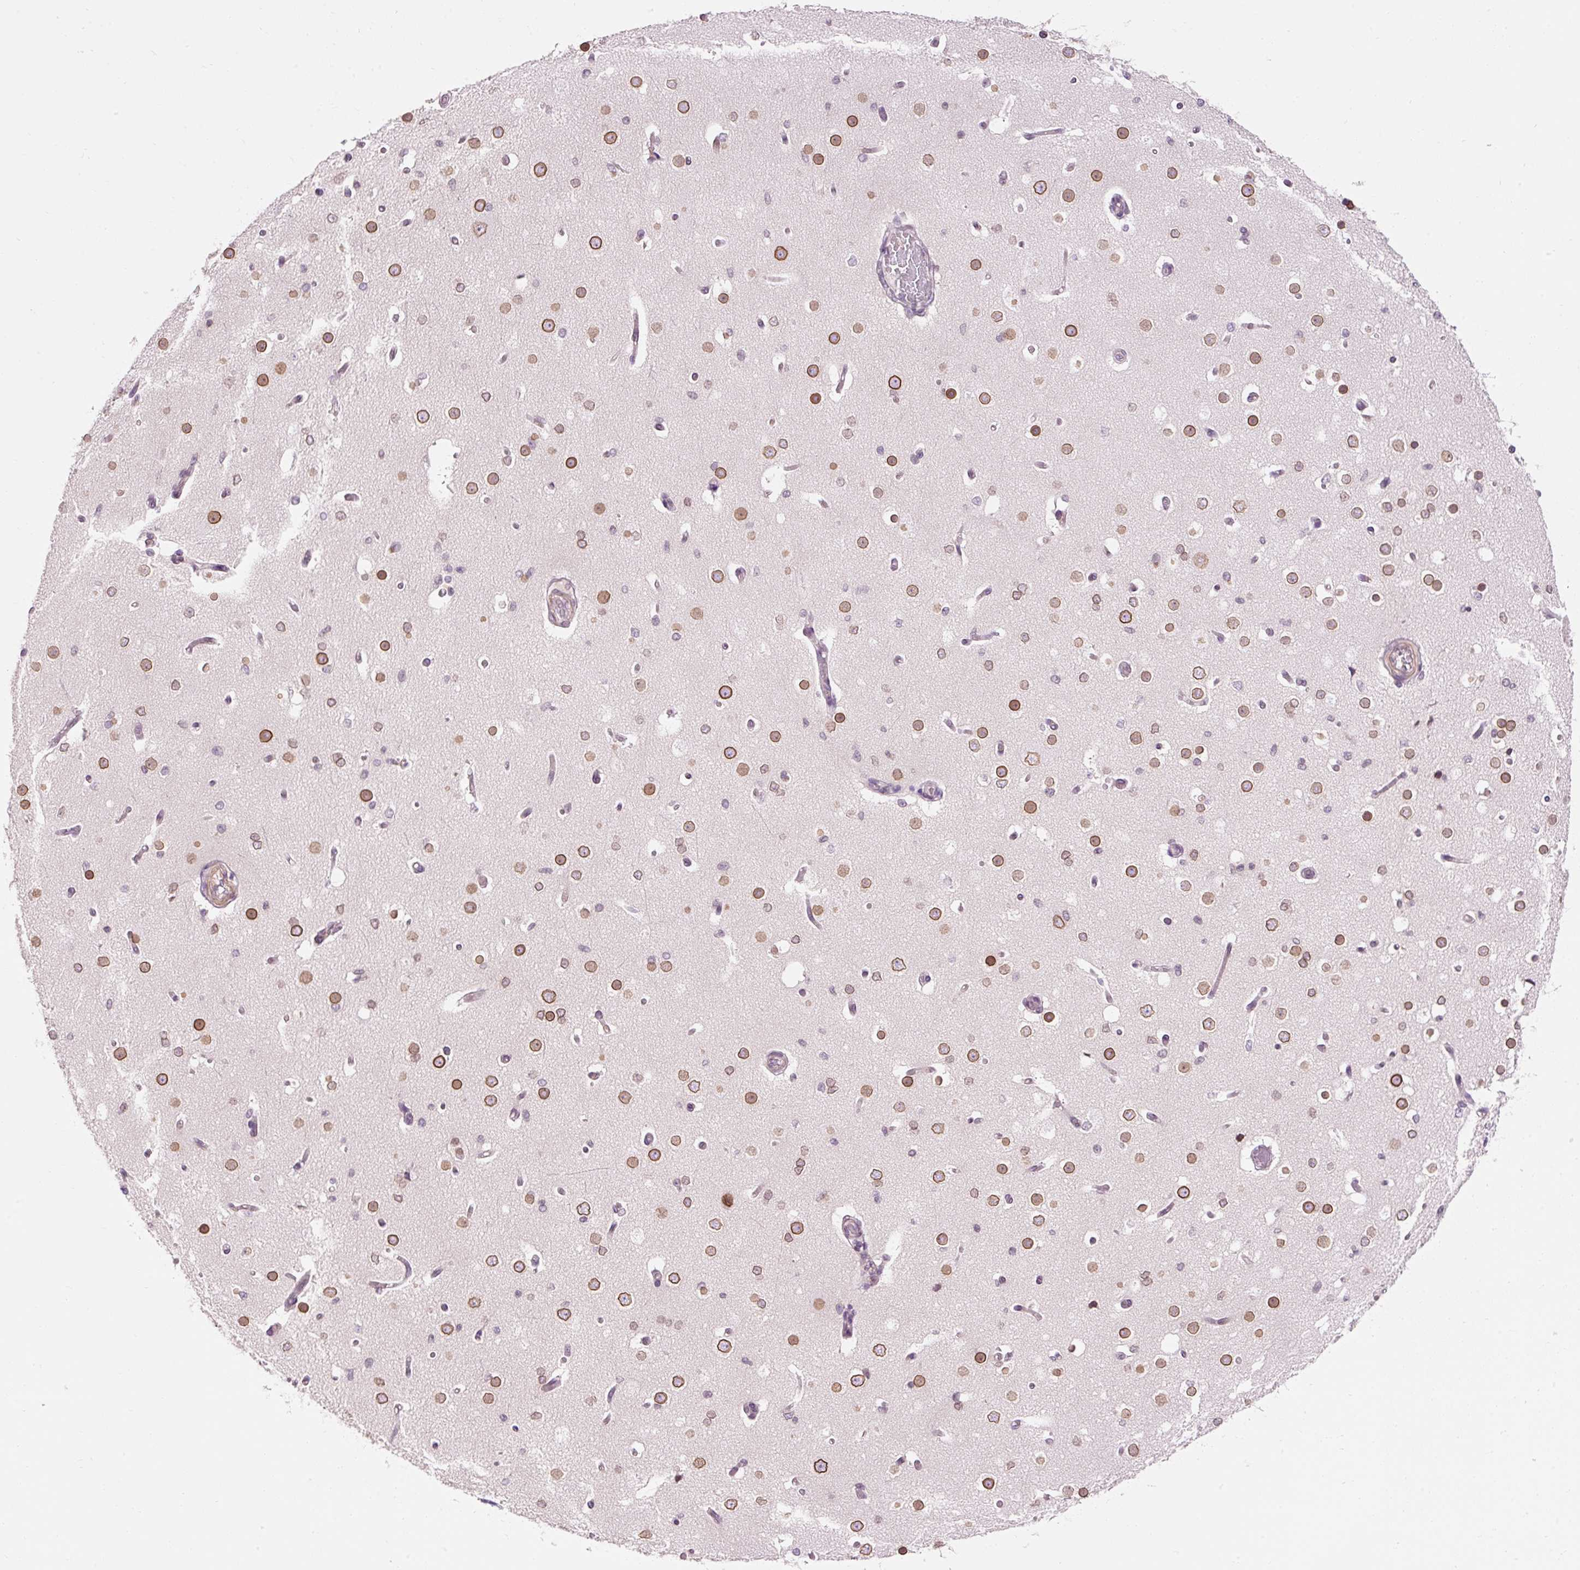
{"staining": {"intensity": "negative", "quantity": "none", "location": "none"}, "tissue": "cerebral cortex", "cell_type": "Endothelial cells", "image_type": "normal", "snomed": [{"axis": "morphology", "description": "Normal tissue, NOS"}, {"axis": "morphology", "description": "Inflammation, NOS"}, {"axis": "topography", "description": "Cerebral cortex"}], "caption": "Immunohistochemistry (IHC) micrograph of normal cerebral cortex: cerebral cortex stained with DAB (3,3'-diaminobenzidine) demonstrates no significant protein expression in endothelial cells.", "gene": "ZNF610", "patient": {"sex": "male", "age": 6}}